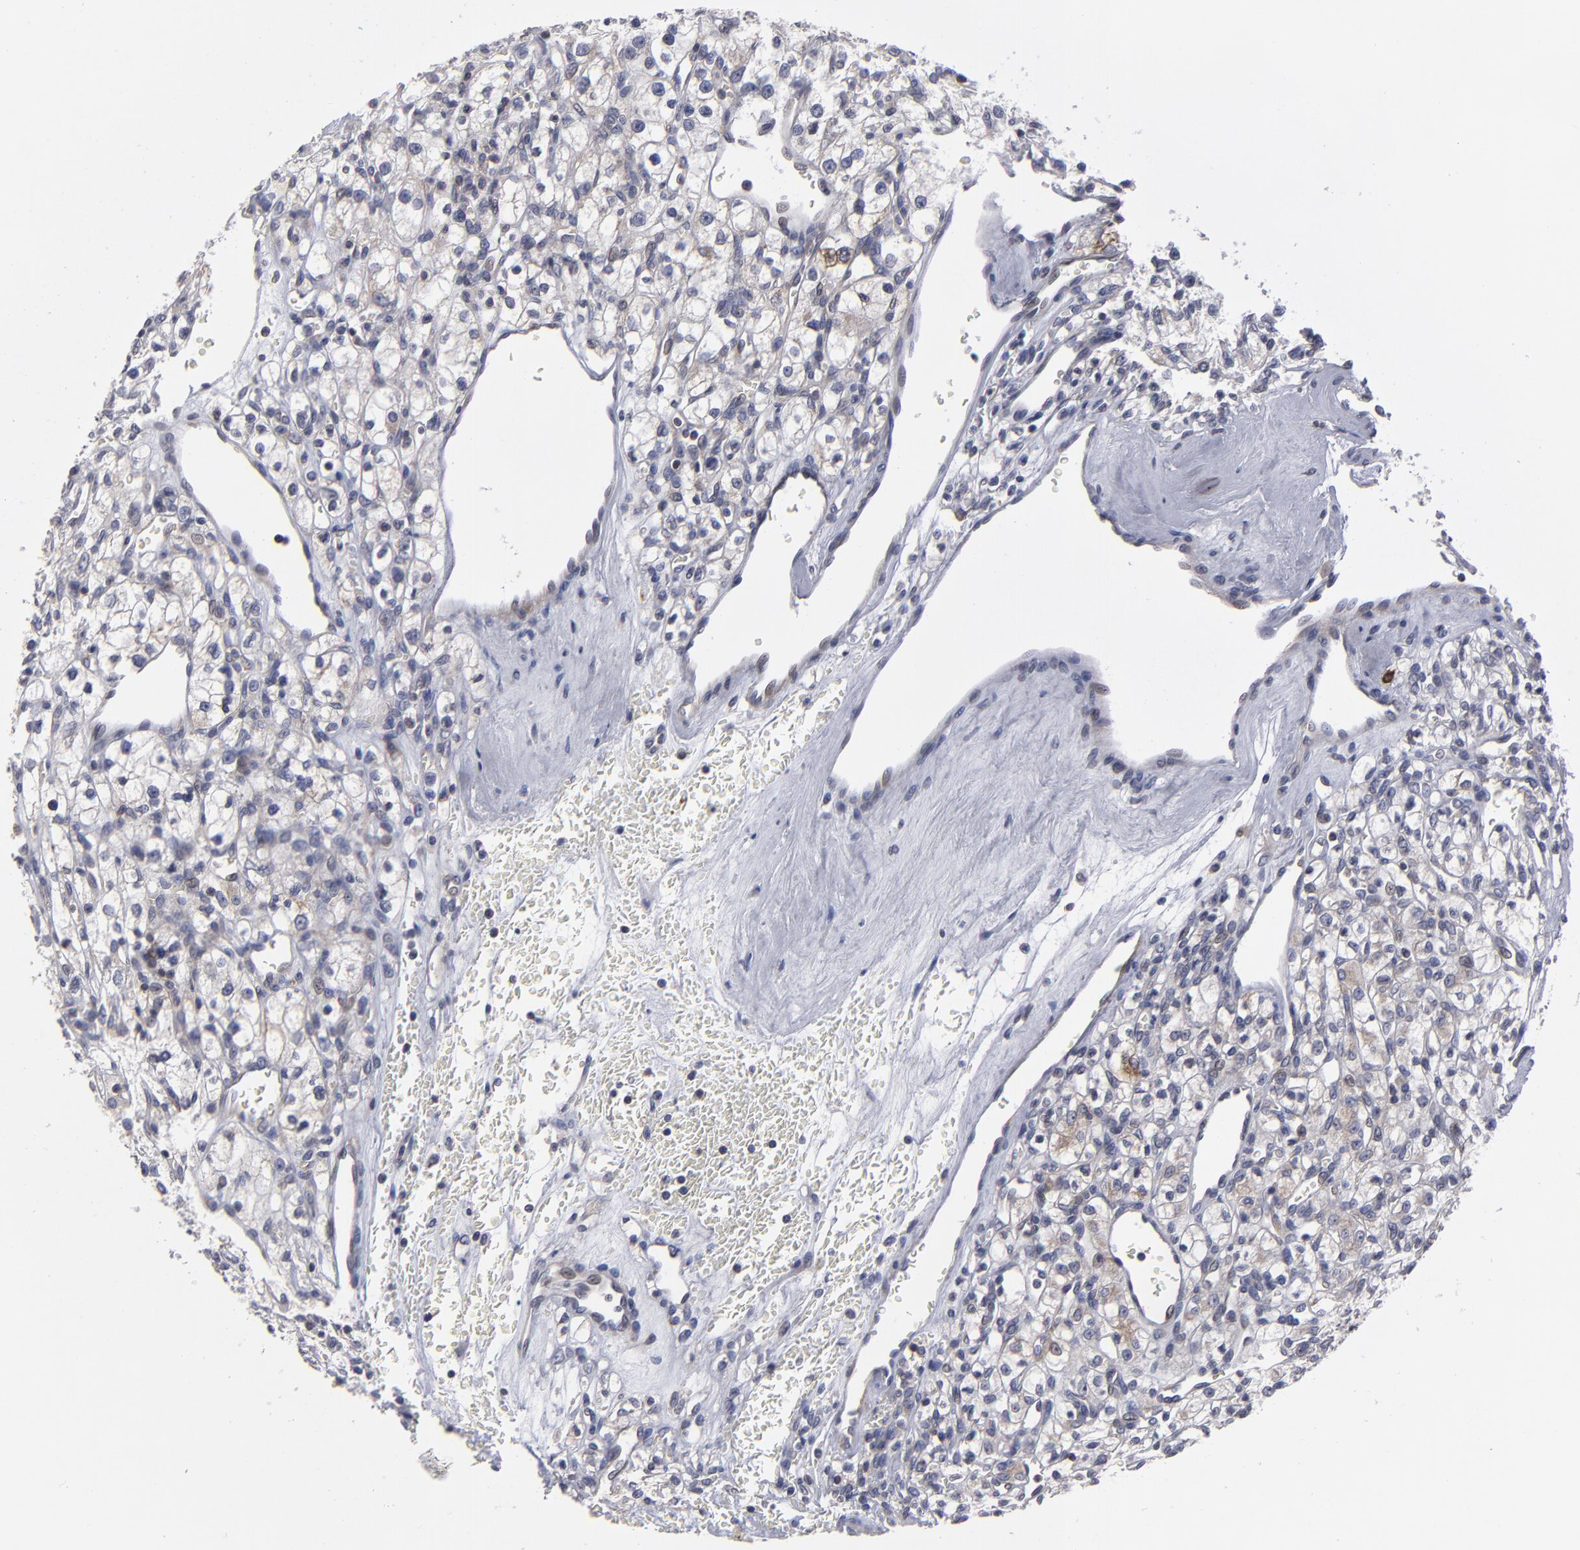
{"staining": {"intensity": "weak", "quantity": "<25%", "location": "cytoplasmic/membranous"}, "tissue": "renal cancer", "cell_type": "Tumor cells", "image_type": "cancer", "snomed": [{"axis": "morphology", "description": "Adenocarcinoma, NOS"}, {"axis": "topography", "description": "Kidney"}], "caption": "Tumor cells are negative for brown protein staining in renal cancer. The staining is performed using DAB (3,3'-diaminobenzidine) brown chromogen with nuclei counter-stained in using hematoxylin.", "gene": "CEP97", "patient": {"sex": "female", "age": 62}}